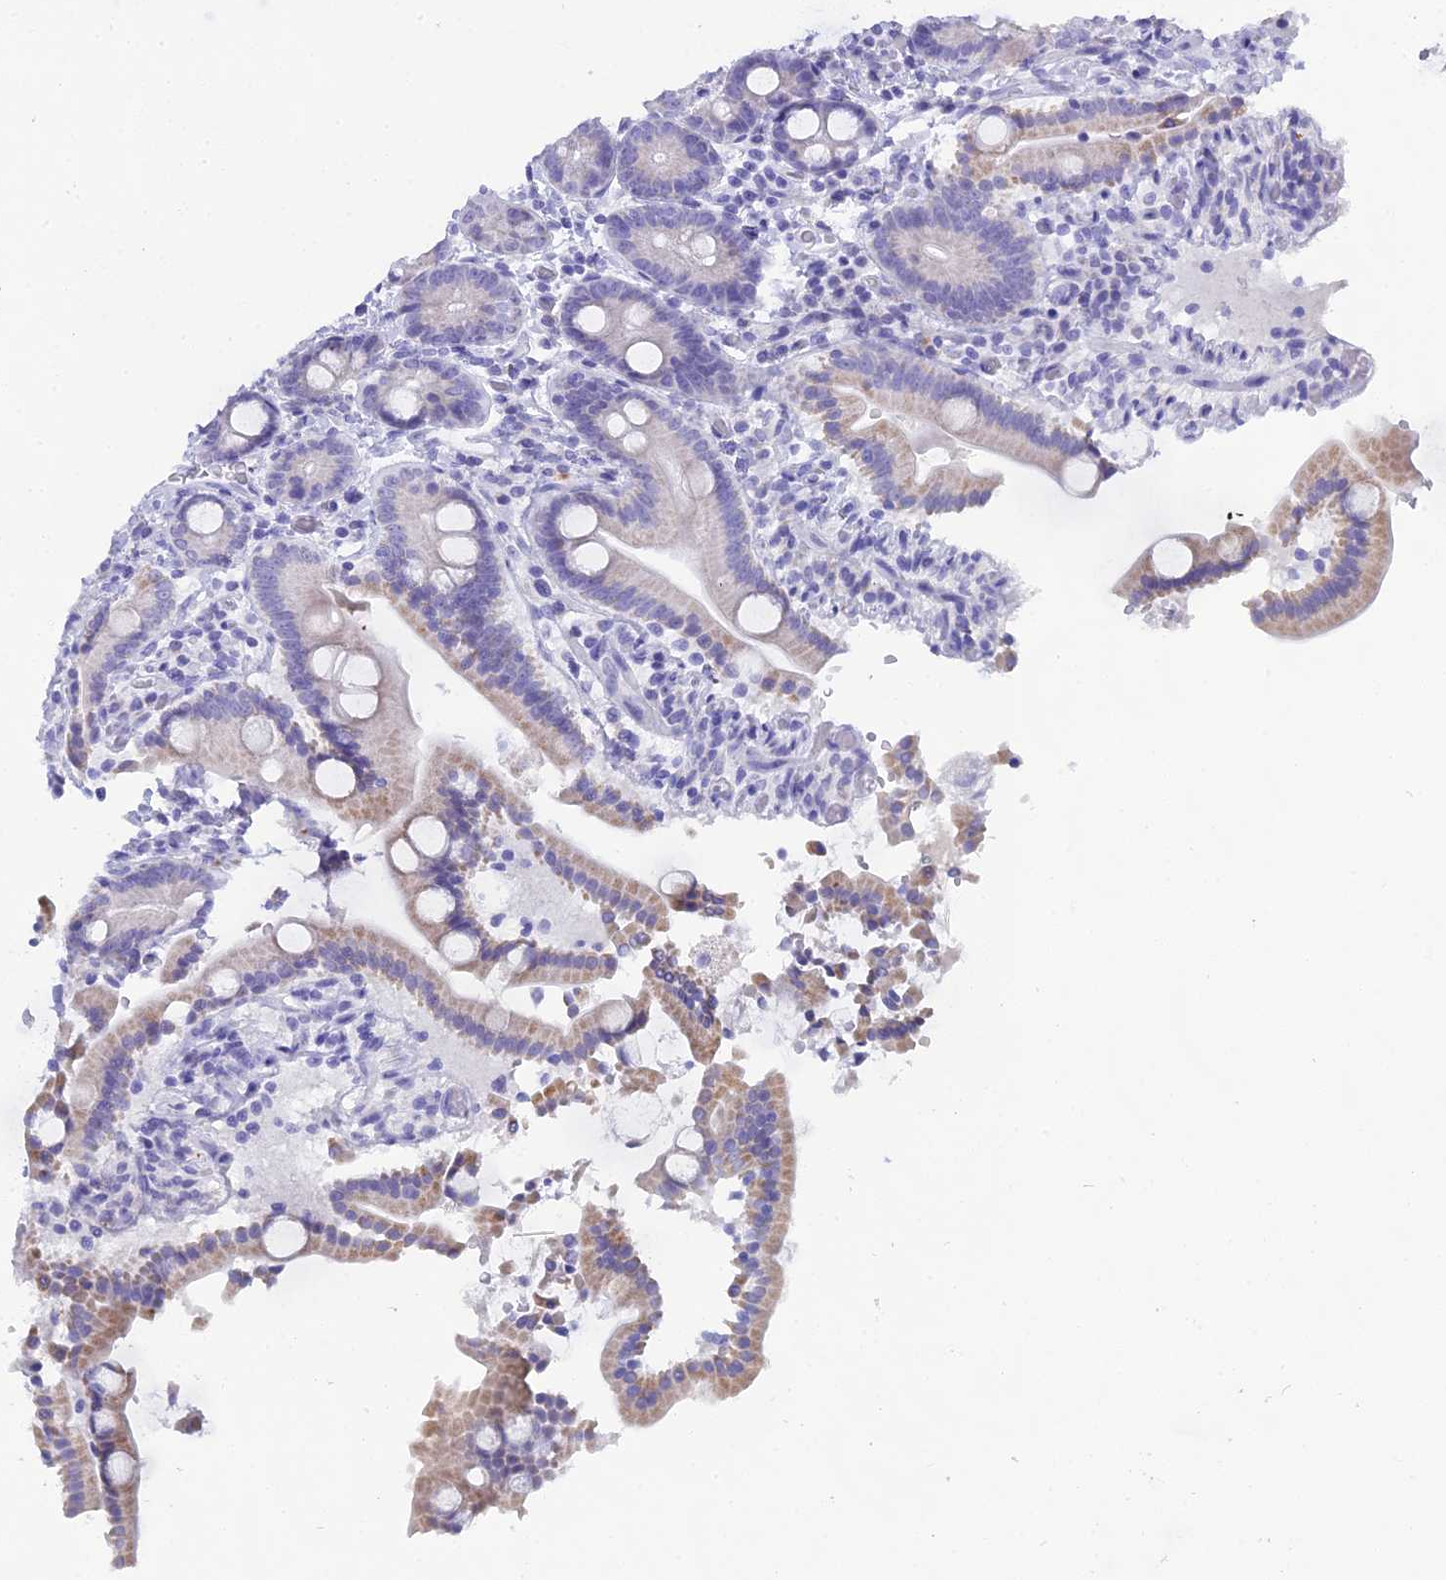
{"staining": {"intensity": "moderate", "quantity": "<25%", "location": "cytoplasmic/membranous"}, "tissue": "duodenum", "cell_type": "Glandular cells", "image_type": "normal", "snomed": [{"axis": "morphology", "description": "Normal tissue, NOS"}, {"axis": "topography", "description": "Duodenum"}], "caption": "Immunohistochemical staining of unremarkable duodenum displays moderate cytoplasmic/membranous protein expression in approximately <25% of glandular cells. (DAB IHC, brown staining for protein, blue staining for nuclei).", "gene": "CGB1", "patient": {"sex": "male", "age": 55}}